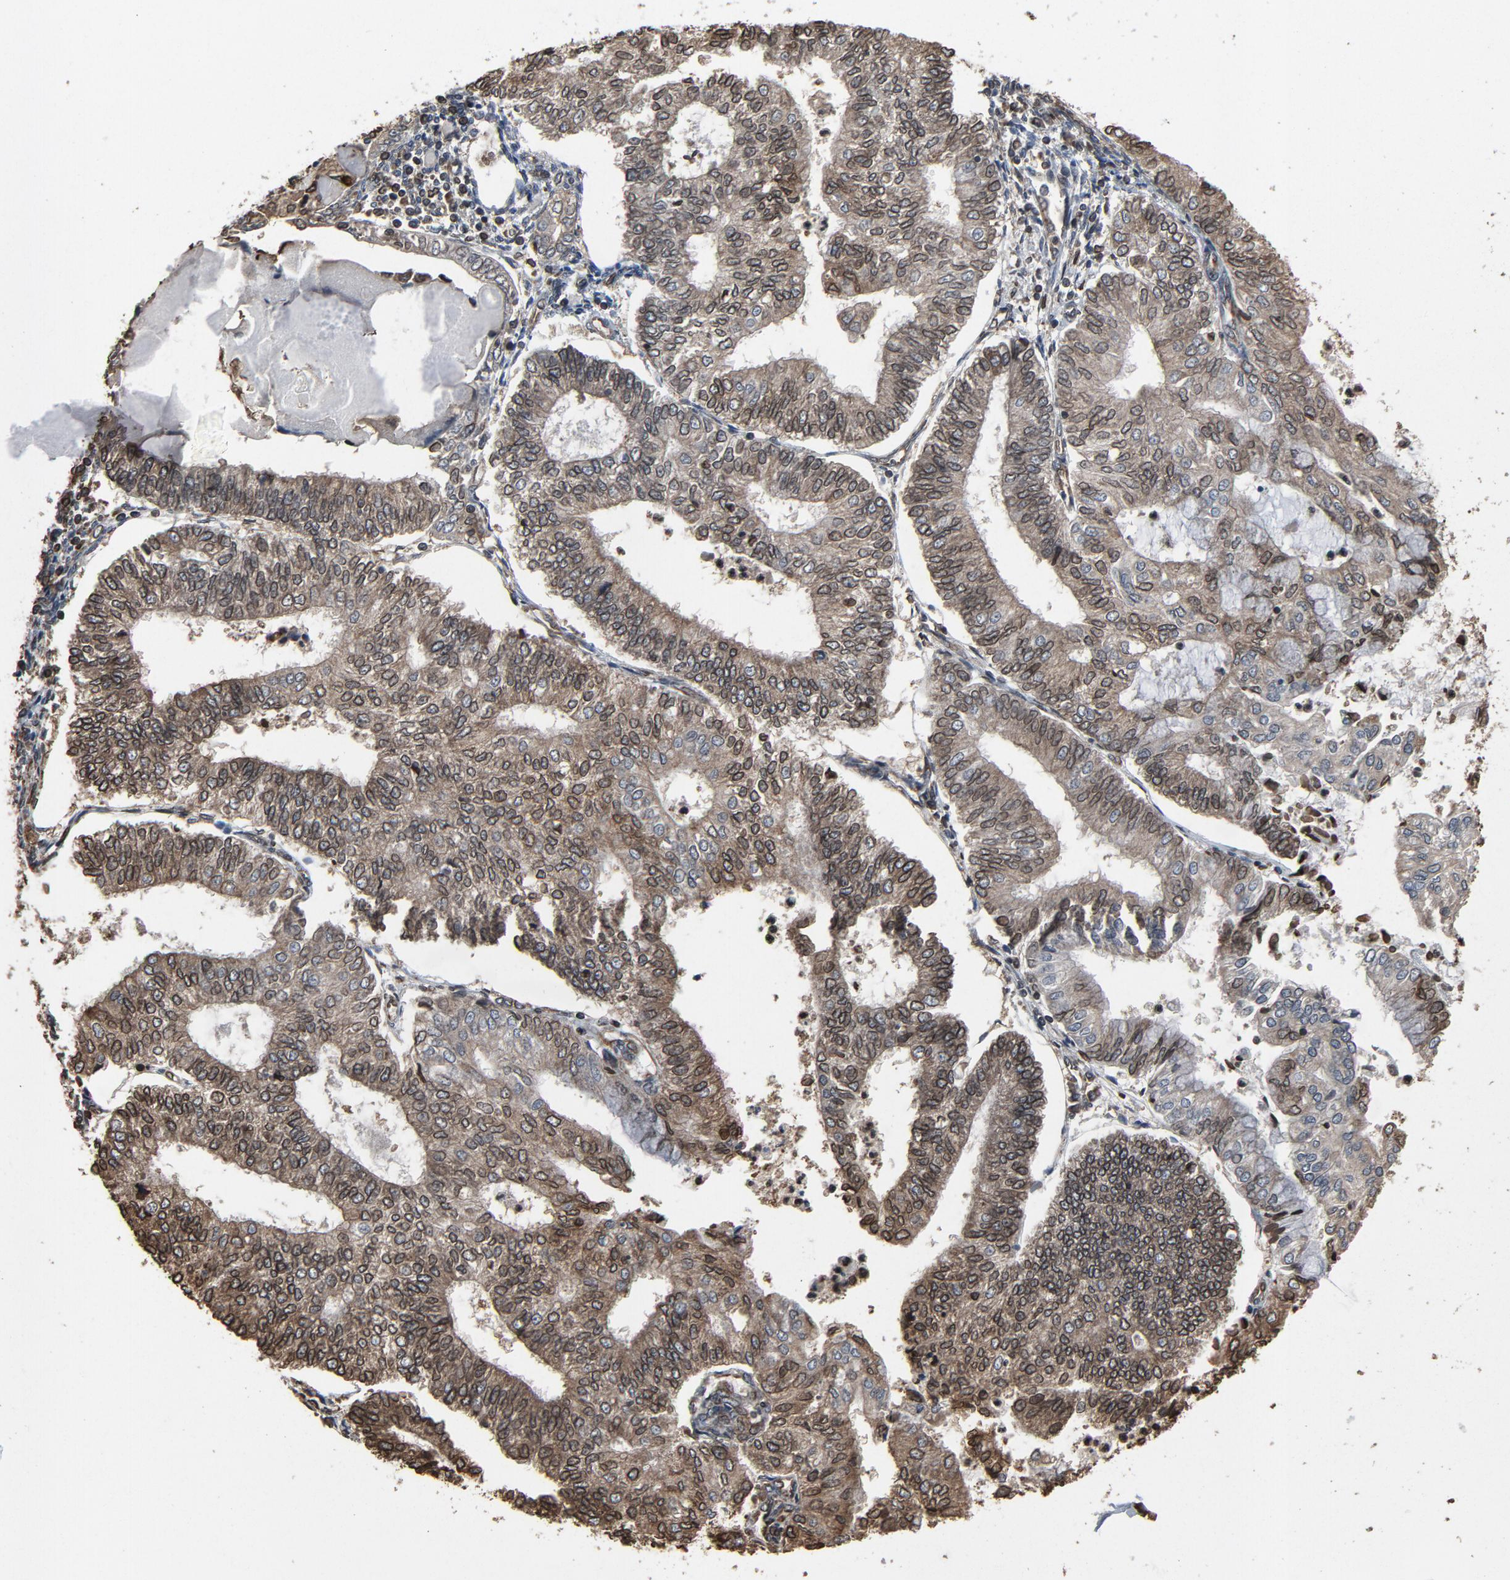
{"staining": {"intensity": "moderate", "quantity": "25%-75%", "location": "cytoplasmic/membranous,nuclear"}, "tissue": "endometrial cancer", "cell_type": "Tumor cells", "image_type": "cancer", "snomed": [{"axis": "morphology", "description": "Adenocarcinoma, NOS"}, {"axis": "topography", "description": "Endometrium"}], "caption": "The photomicrograph exhibits a brown stain indicating the presence of a protein in the cytoplasmic/membranous and nuclear of tumor cells in adenocarcinoma (endometrial).", "gene": "UBE2D1", "patient": {"sex": "female", "age": 59}}